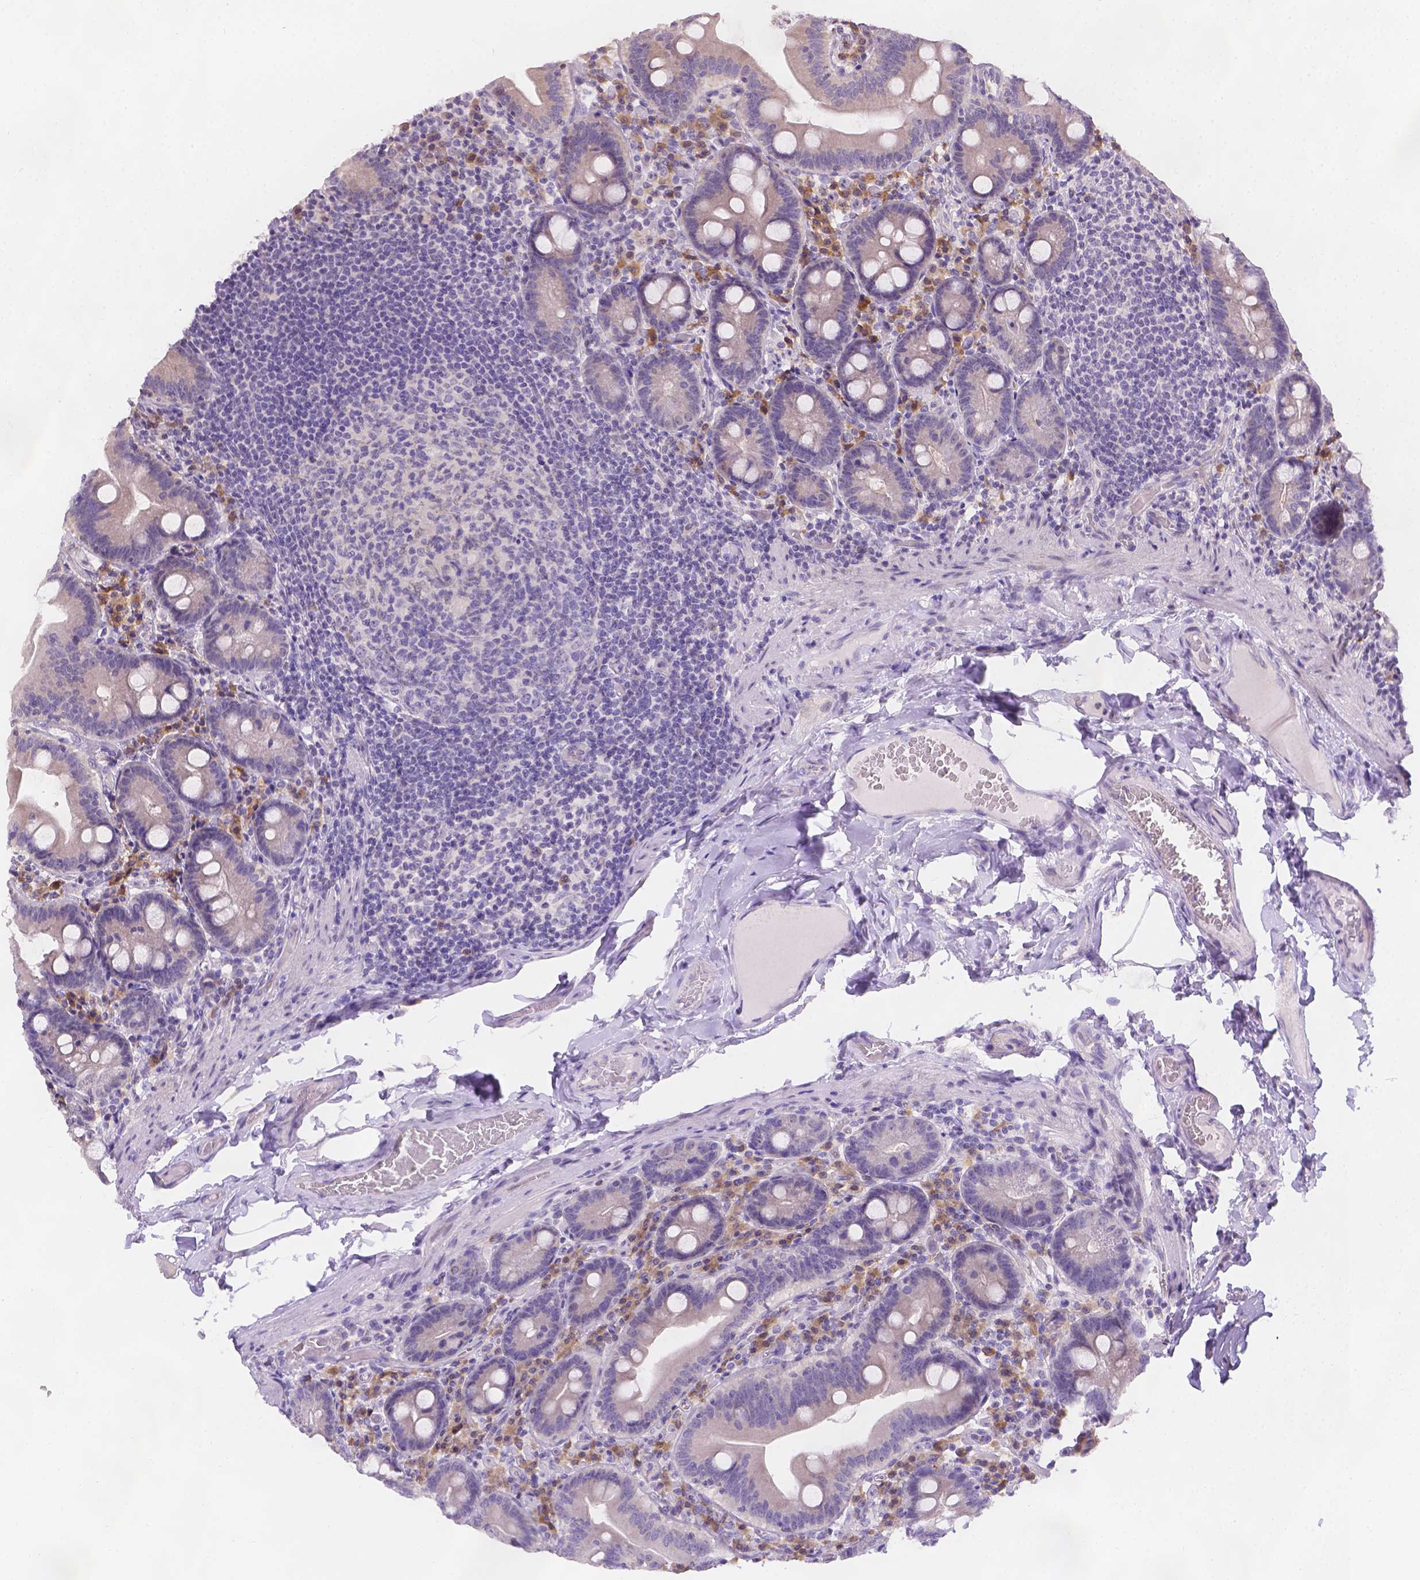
{"staining": {"intensity": "negative", "quantity": "none", "location": "none"}, "tissue": "small intestine", "cell_type": "Glandular cells", "image_type": "normal", "snomed": [{"axis": "morphology", "description": "Normal tissue, NOS"}, {"axis": "topography", "description": "Small intestine"}], "caption": "Normal small intestine was stained to show a protein in brown. There is no significant staining in glandular cells.", "gene": "CD96", "patient": {"sex": "male", "age": 37}}